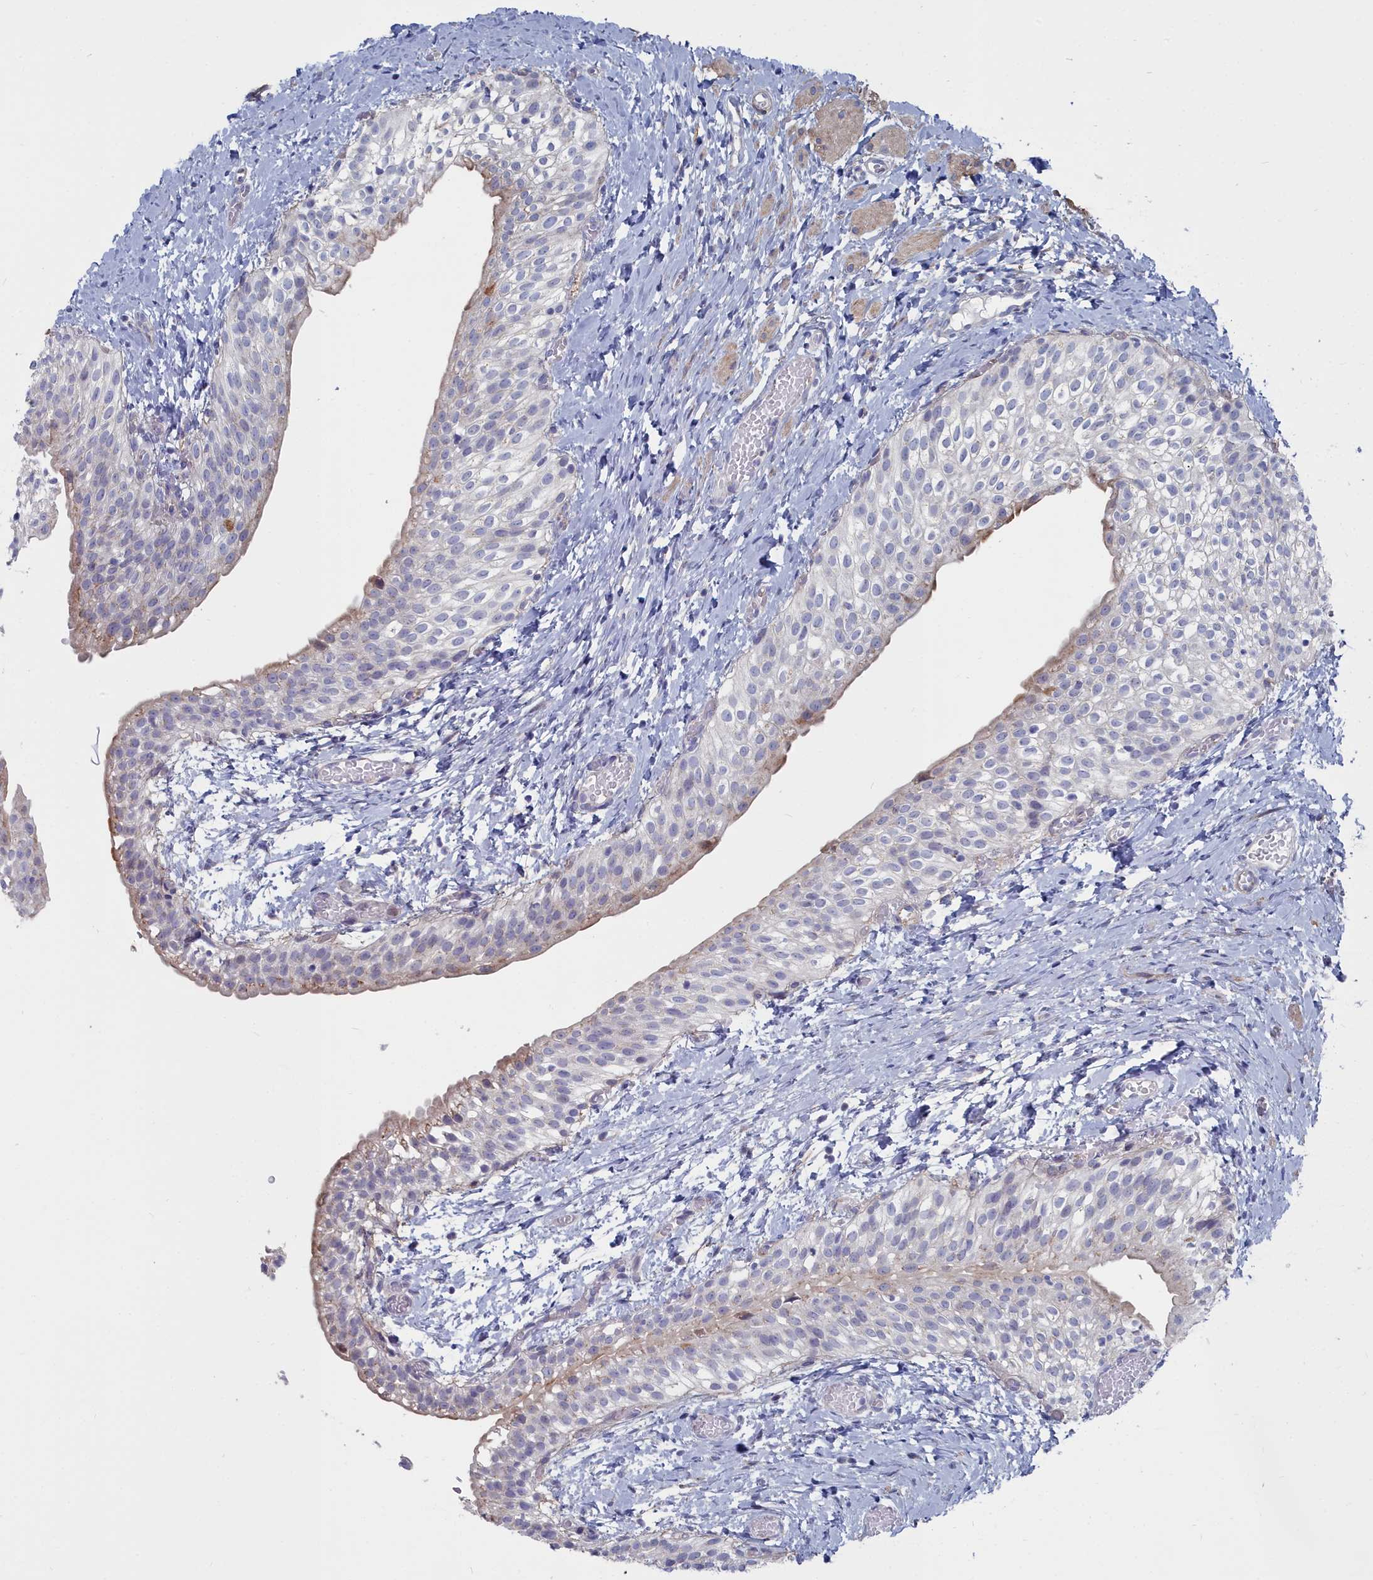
{"staining": {"intensity": "strong", "quantity": "25%-75%", "location": "cytoplasmic/membranous"}, "tissue": "urinary bladder", "cell_type": "Urothelial cells", "image_type": "normal", "snomed": [{"axis": "morphology", "description": "Normal tissue, NOS"}, {"axis": "topography", "description": "Urinary bladder"}], "caption": "The immunohistochemical stain labels strong cytoplasmic/membranous positivity in urothelial cells of unremarkable urinary bladder. The protein is shown in brown color, while the nuclei are stained blue.", "gene": "SHISAL2A", "patient": {"sex": "male", "age": 1}}